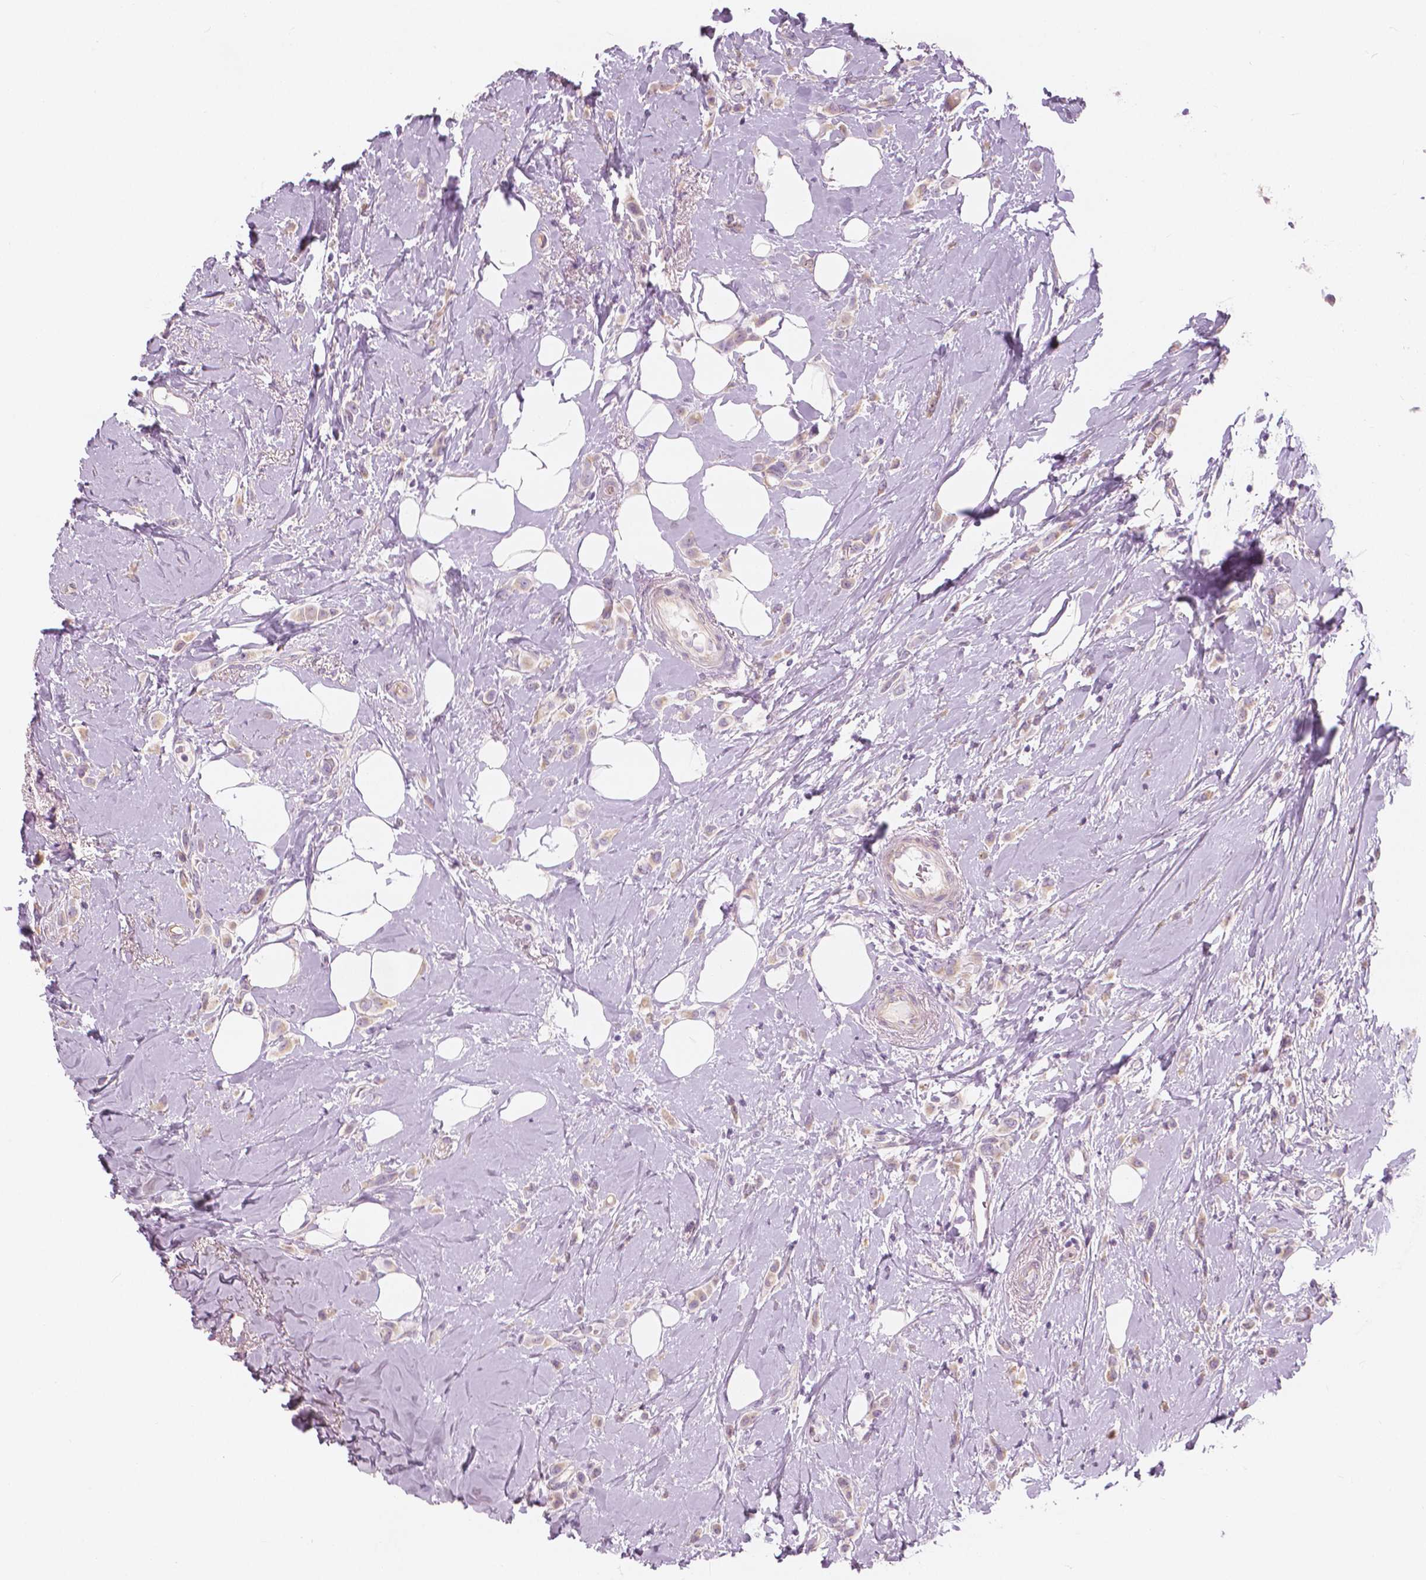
{"staining": {"intensity": "weak", "quantity": "<25%", "location": "cytoplasmic/membranous"}, "tissue": "breast cancer", "cell_type": "Tumor cells", "image_type": "cancer", "snomed": [{"axis": "morphology", "description": "Lobular carcinoma"}, {"axis": "topography", "description": "Breast"}], "caption": "Tumor cells show no significant protein positivity in breast cancer.", "gene": "SLC24A1", "patient": {"sex": "female", "age": 66}}